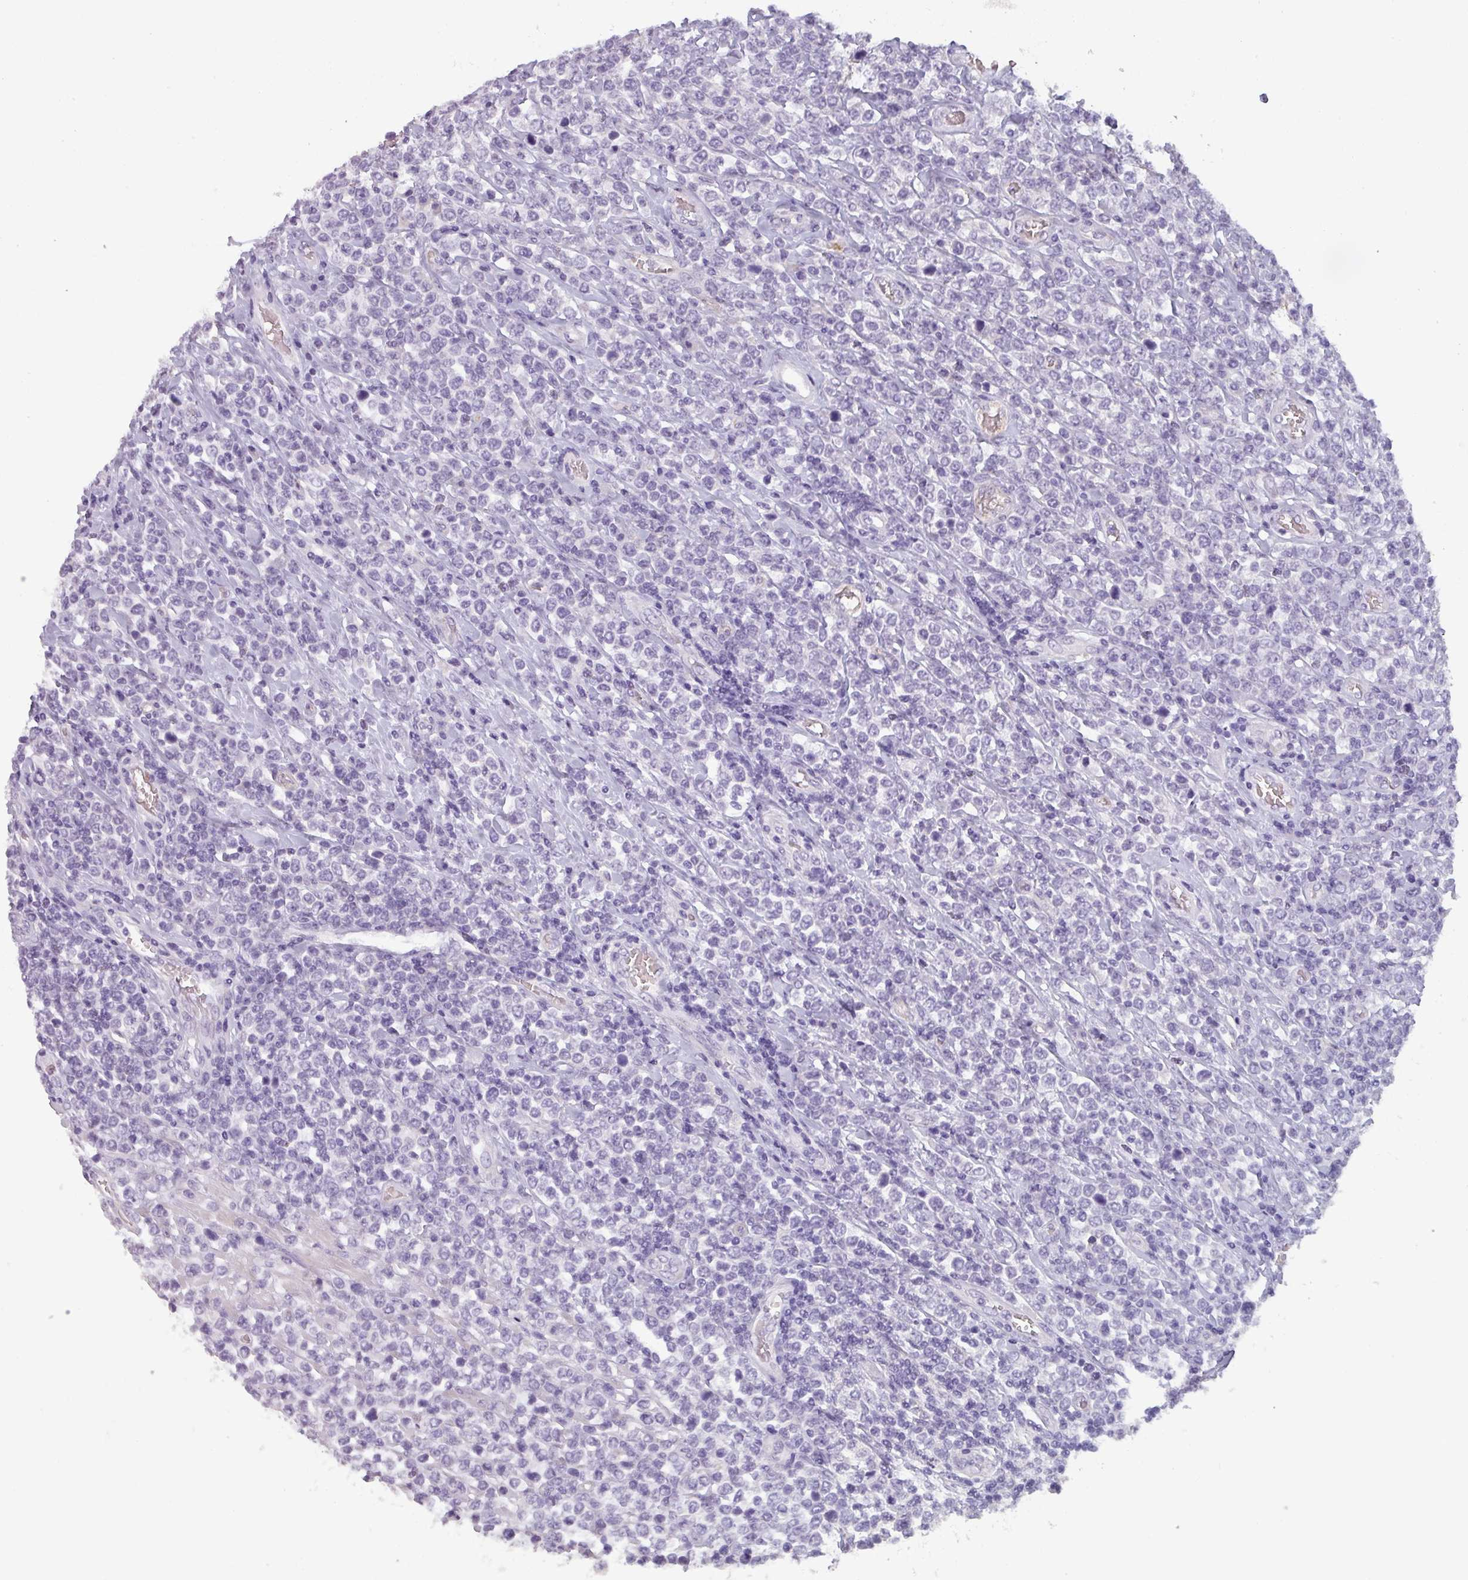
{"staining": {"intensity": "negative", "quantity": "none", "location": "none"}, "tissue": "lymphoma", "cell_type": "Tumor cells", "image_type": "cancer", "snomed": [{"axis": "morphology", "description": "Malignant lymphoma, non-Hodgkin's type, High grade"}, {"axis": "topography", "description": "Soft tissue"}], "caption": "A high-resolution photomicrograph shows immunohistochemistry staining of lymphoma, which demonstrates no significant expression in tumor cells.", "gene": "AREL1", "patient": {"sex": "female", "age": 56}}